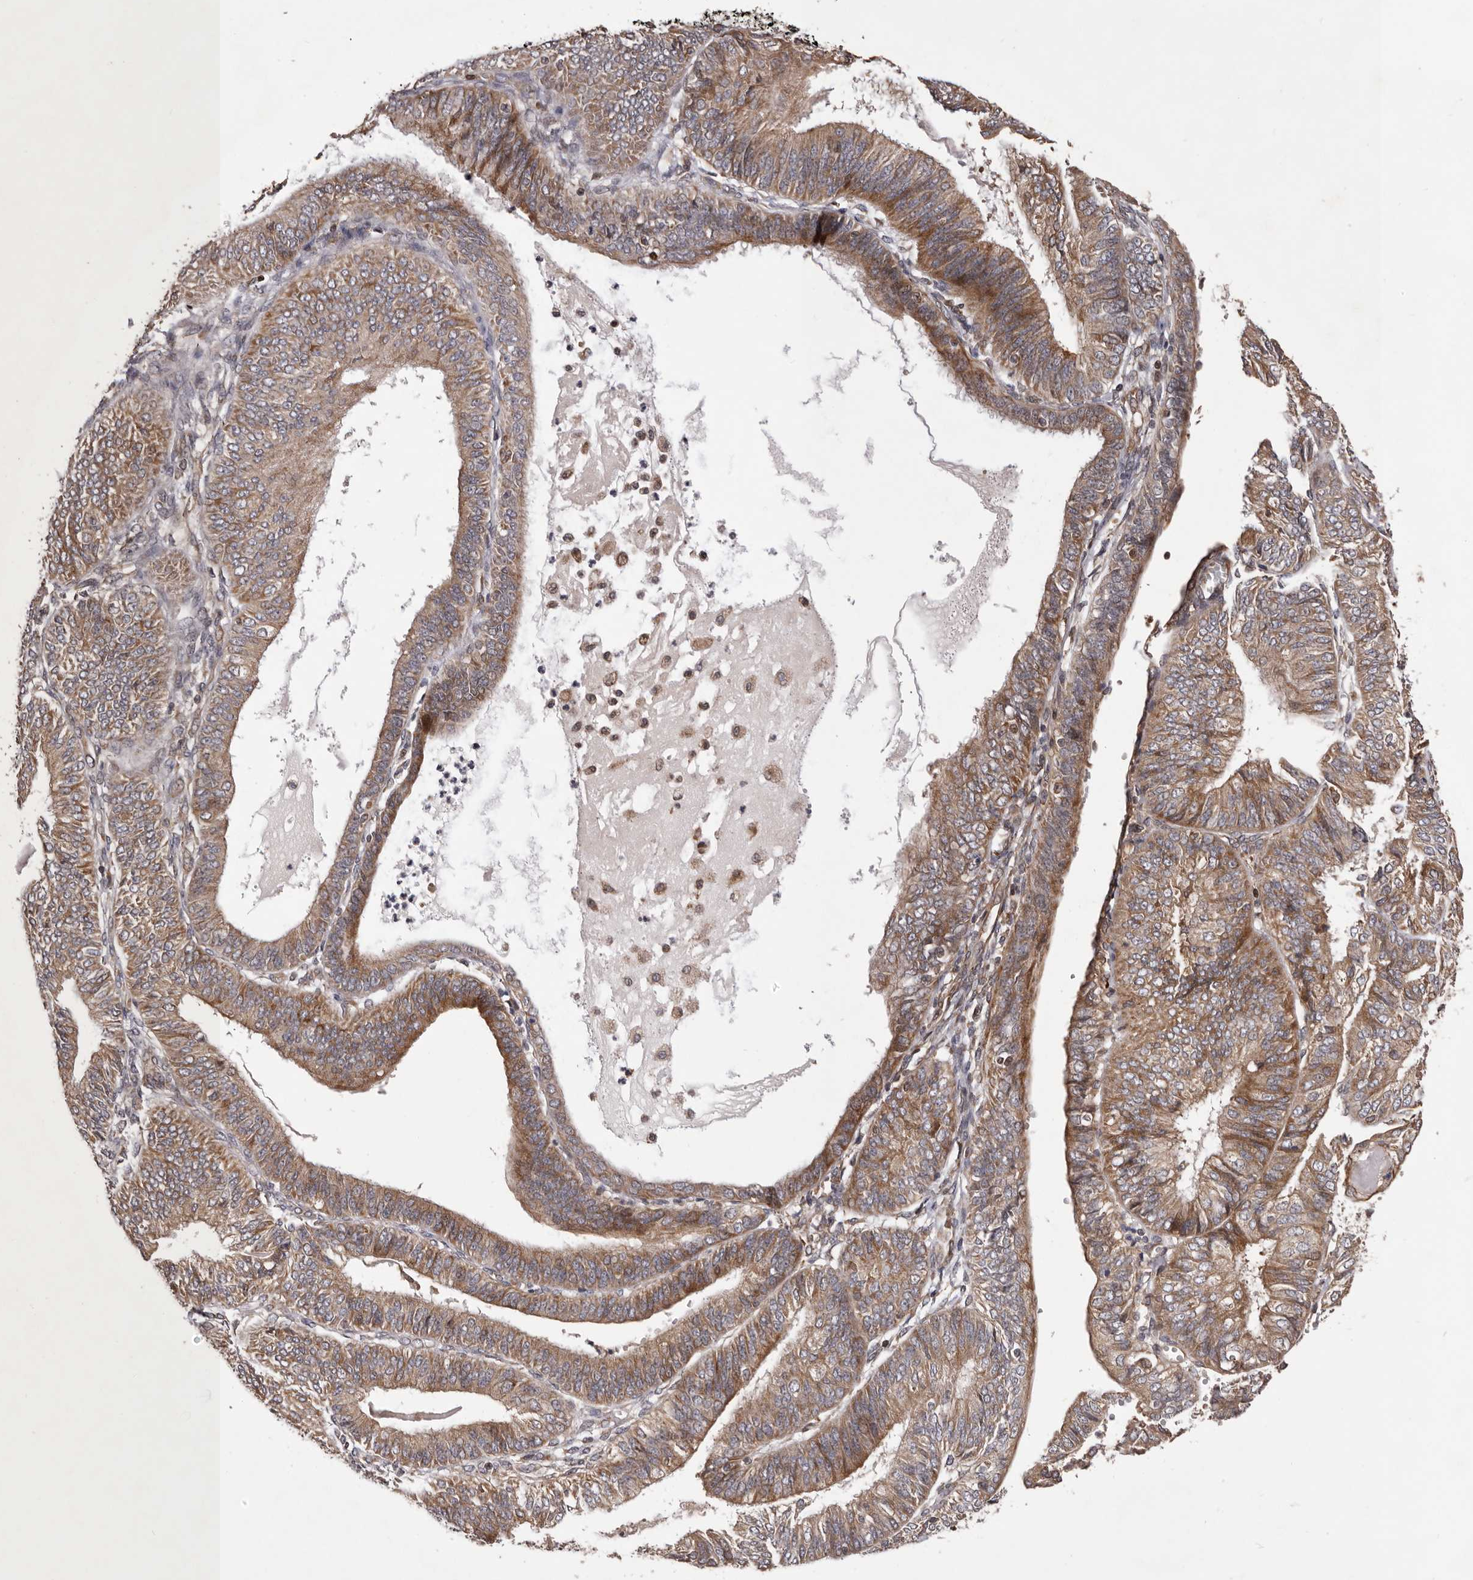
{"staining": {"intensity": "moderate", "quantity": ">75%", "location": "cytoplasmic/membranous"}, "tissue": "endometrial cancer", "cell_type": "Tumor cells", "image_type": "cancer", "snomed": [{"axis": "morphology", "description": "Adenocarcinoma, NOS"}, {"axis": "topography", "description": "Endometrium"}], "caption": "High-power microscopy captured an immunohistochemistry histopathology image of endometrial adenocarcinoma, revealing moderate cytoplasmic/membranous staining in about >75% of tumor cells.", "gene": "GADD45B", "patient": {"sex": "female", "age": 58}}